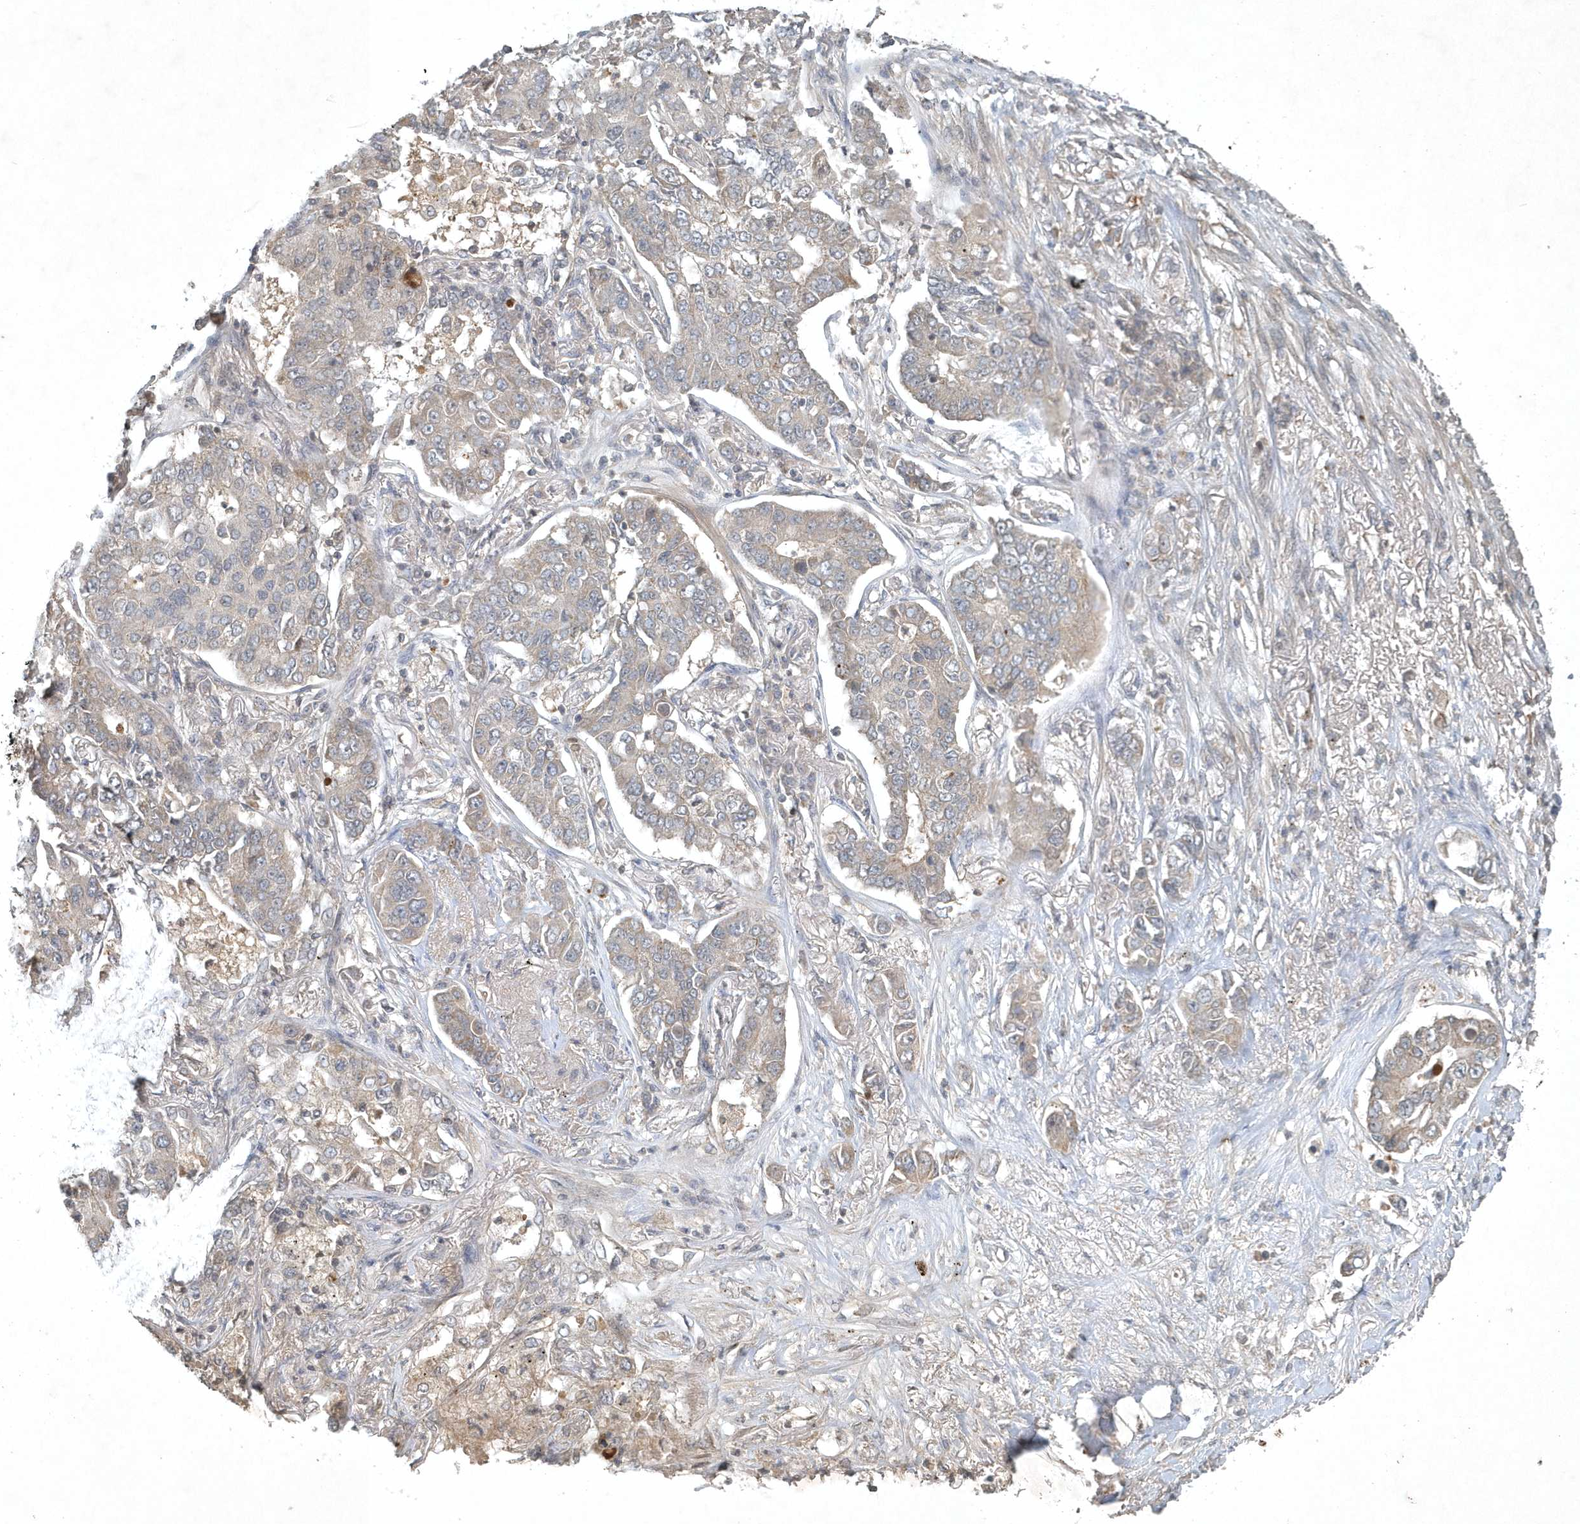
{"staining": {"intensity": "negative", "quantity": "none", "location": "none"}, "tissue": "lung cancer", "cell_type": "Tumor cells", "image_type": "cancer", "snomed": [{"axis": "morphology", "description": "Adenocarcinoma, NOS"}, {"axis": "topography", "description": "Lung"}], "caption": "The immunohistochemistry histopathology image has no significant positivity in tumor cells of lung cancer (adenocarcinoma) tissue.", "gene": "TNFAIP6", "patient": {"sex": "male", "age": 49}}